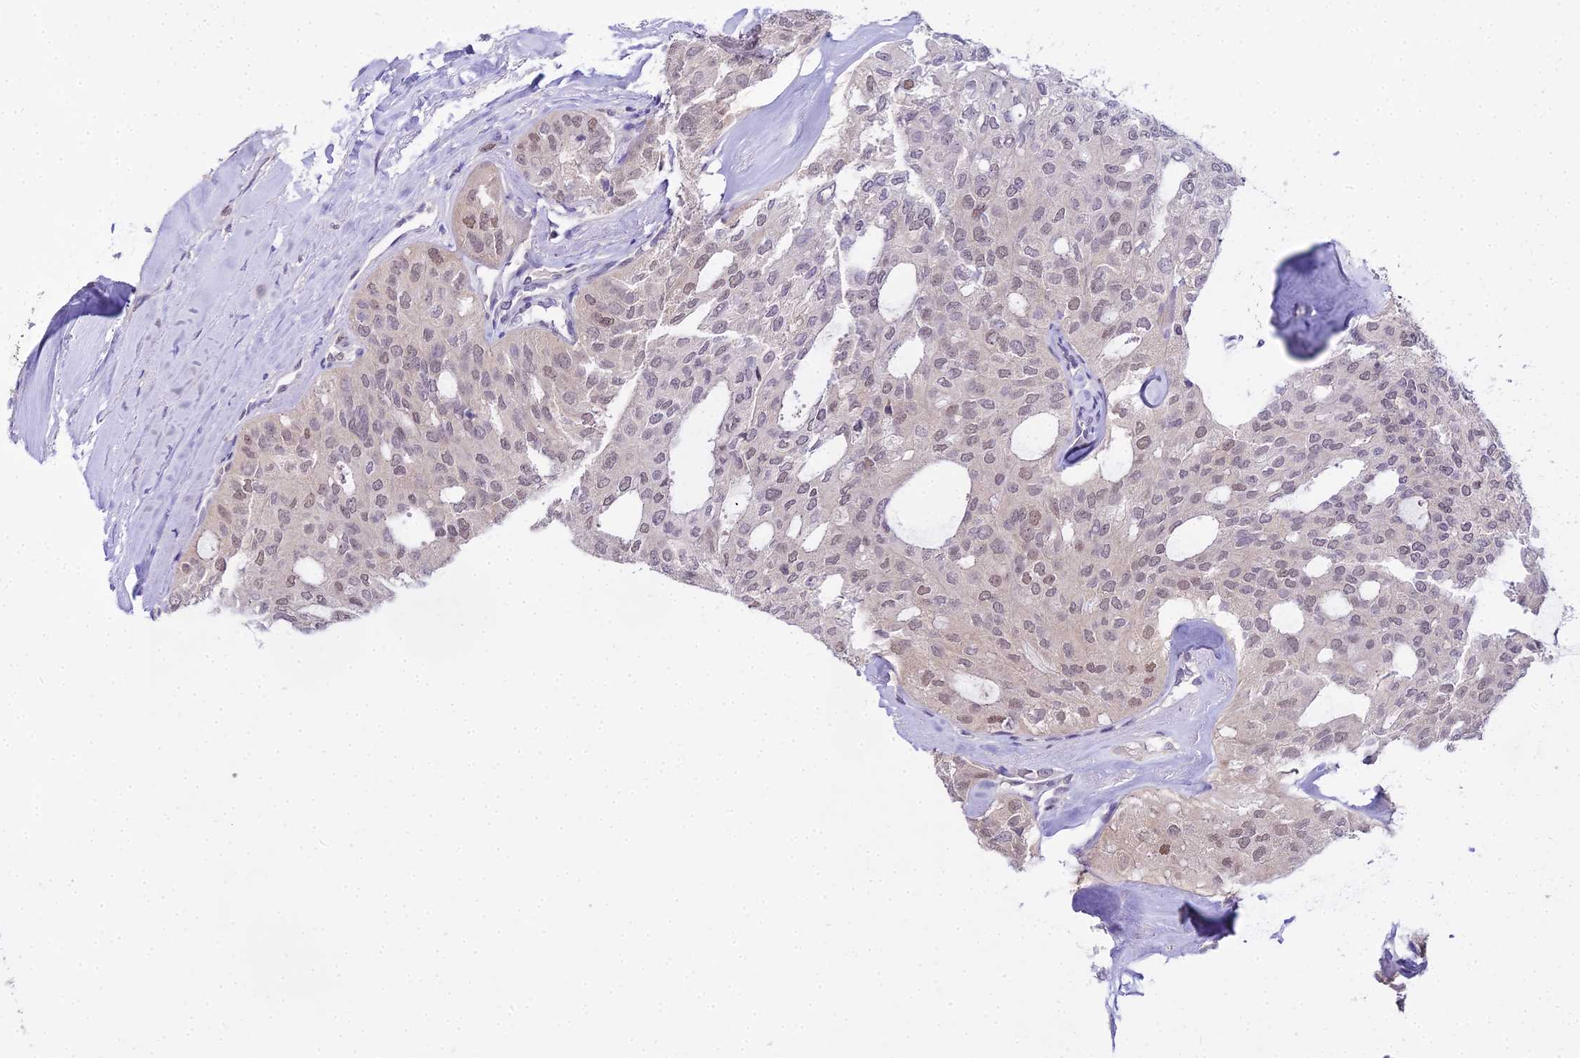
{"staining": {"intensity": "weak", "quantity": "25%-75%", "location": "nuclear"}, "tissue": "thyroid cancer", "cell_type": "Tumor cells", "image_type": "cancer", "snomed": [{"axis": "morphology", "description": "Follicular adenoma carcinoma, NOS"}, {"axis": "topography", "description": "Thyroid gland"}], "caption": "About 25%-75% of tumor cells in thyroid cancer show weak nuclear protein staining as visualized by brown immunohistochemical staining.", "gene": "MAT2A", "patient": {"sex": "male", "age": 75}}